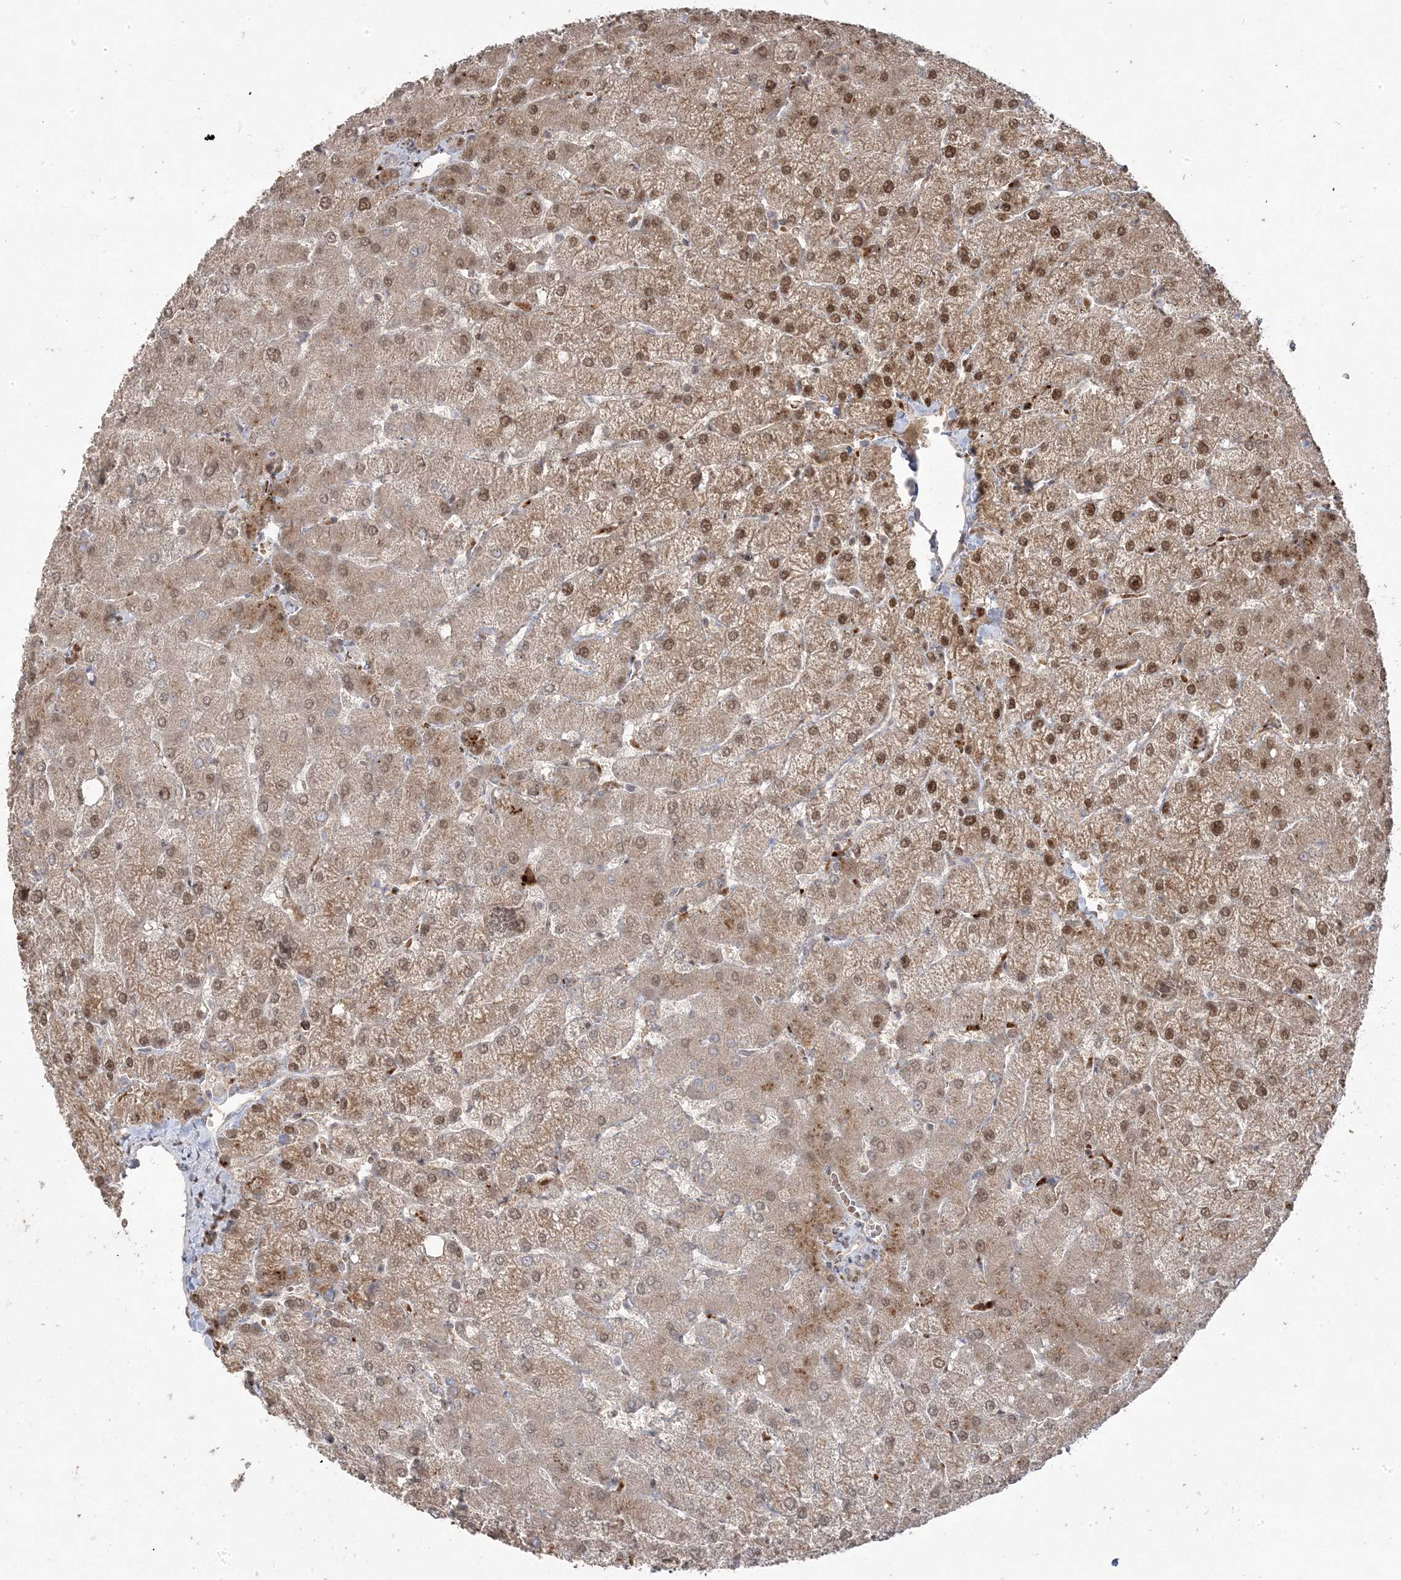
{"staining": {"intensity": "weak", "quantity": "25%-75%", "location": "nuclear"}, "tissue": "liver", "cell_type": "Cholangiocytes", "image_type": "normal", "snomed": [{"axis": "morphology", "description": "Normal tissue, NOS"}, {"axis": "topography", "description": "Liver"}], "caption": "This image shows normal liver stained with immunohistochemistry (IHC) to label a protein in brown. The nuclear of cholangiocytes show weak positivity for the protein. Nuclei are counter-stained blue.", "gene": "PPOX", "patient": {"sex": "female", "age": 54}}